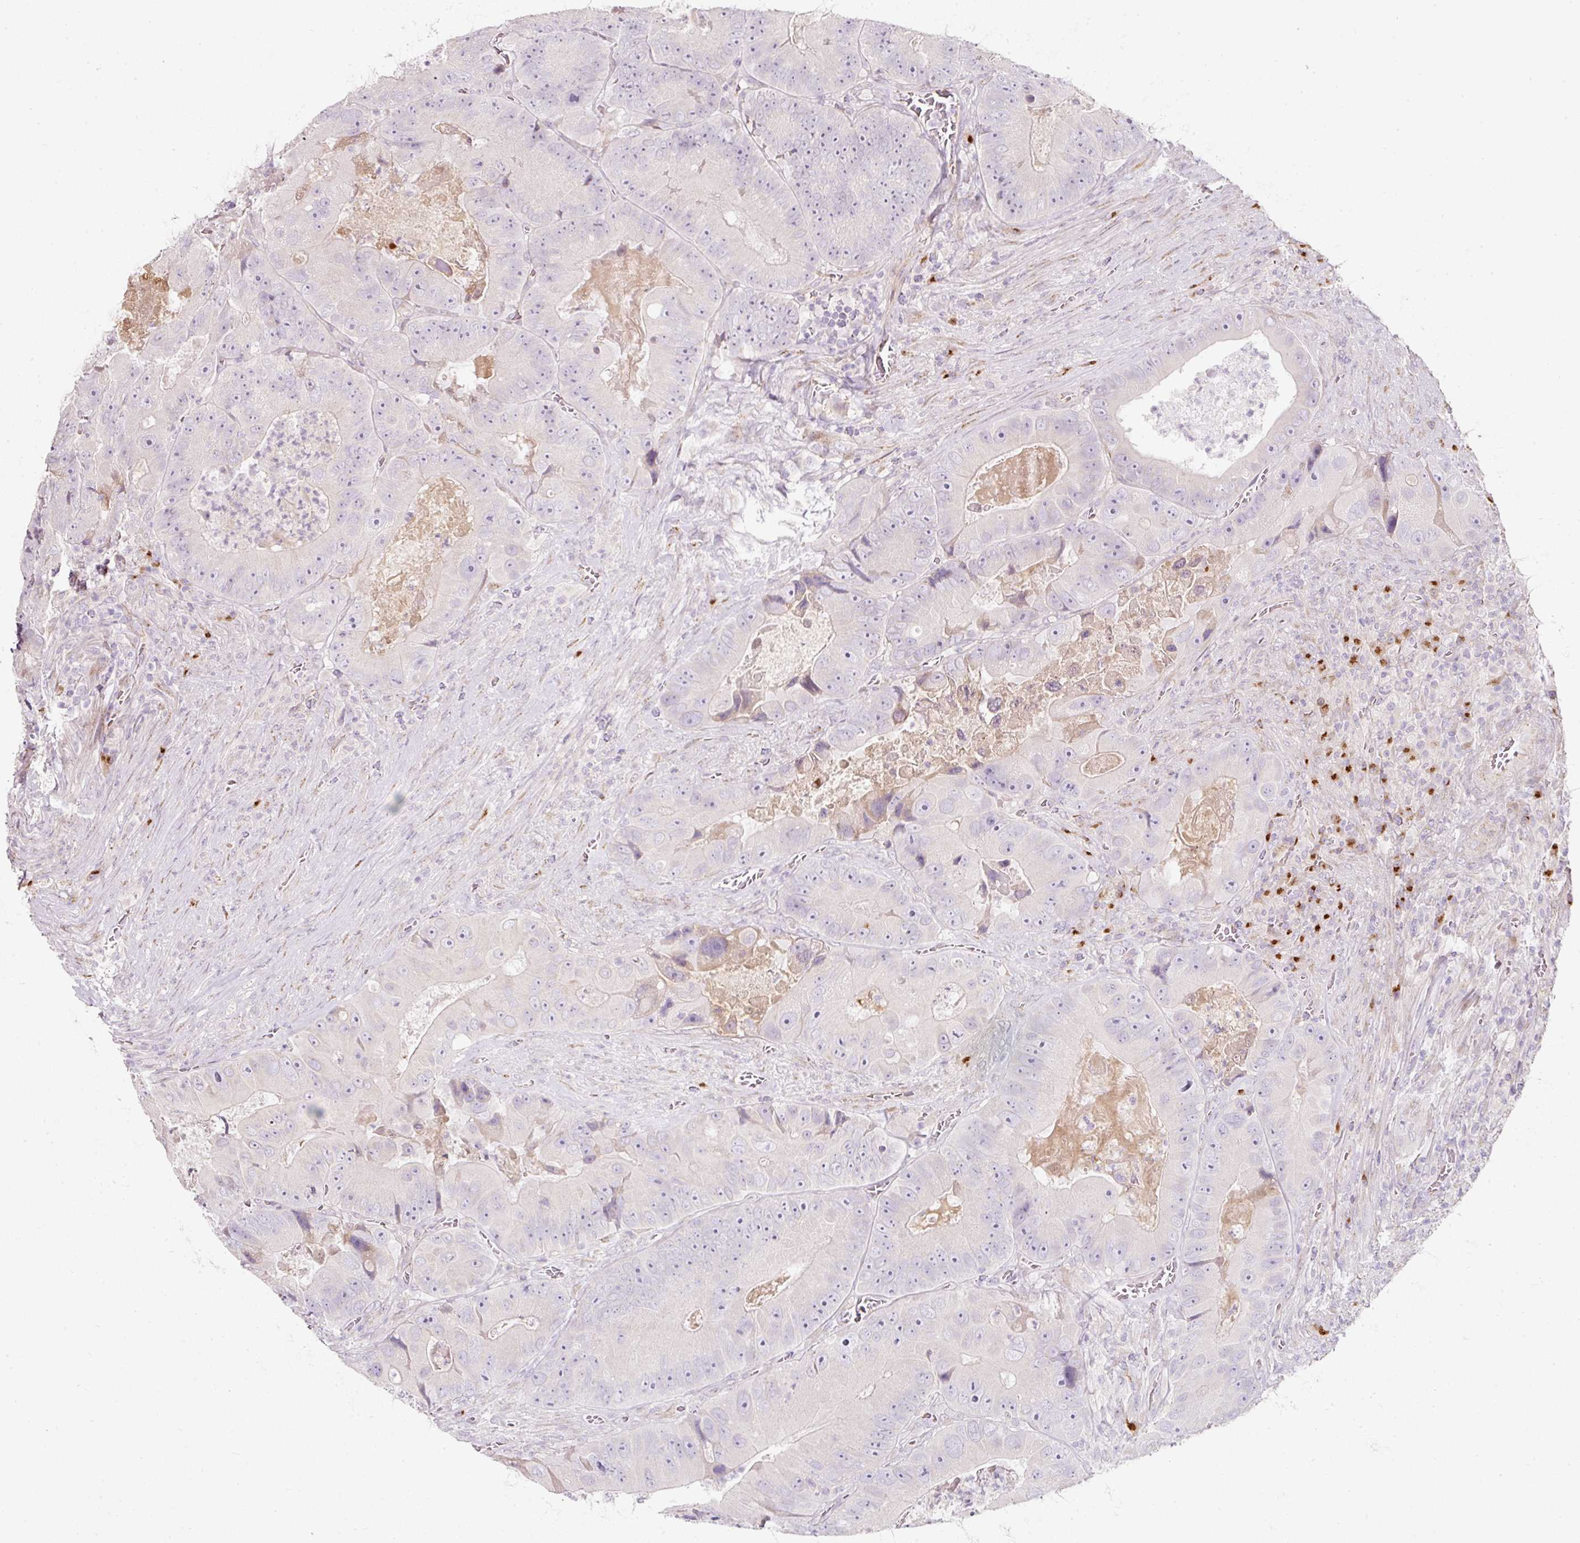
{"staining": {"intensity": "negative", "quantity": "none", "location": "none"}, "tissue": "colorectal cancer", "cell_type": "Tumor cells", "image_type": "cancer", "snomed": [{"axis": "morphology", "description": "Adenocarcinoma, NOS"}, {"axis": "topography", "description": "Colon"}], "caption": "Protein analysis of colorectal cancer (adenocarcinoma) demonstrates no significant expression in tumor cells. Brightfield microscopy of IHC stained with DAB (brown) and hematoxylin (blue), captured at high magnification.", "gene": "NBPF11", "patient": {"sex": "female", "age": 86}}